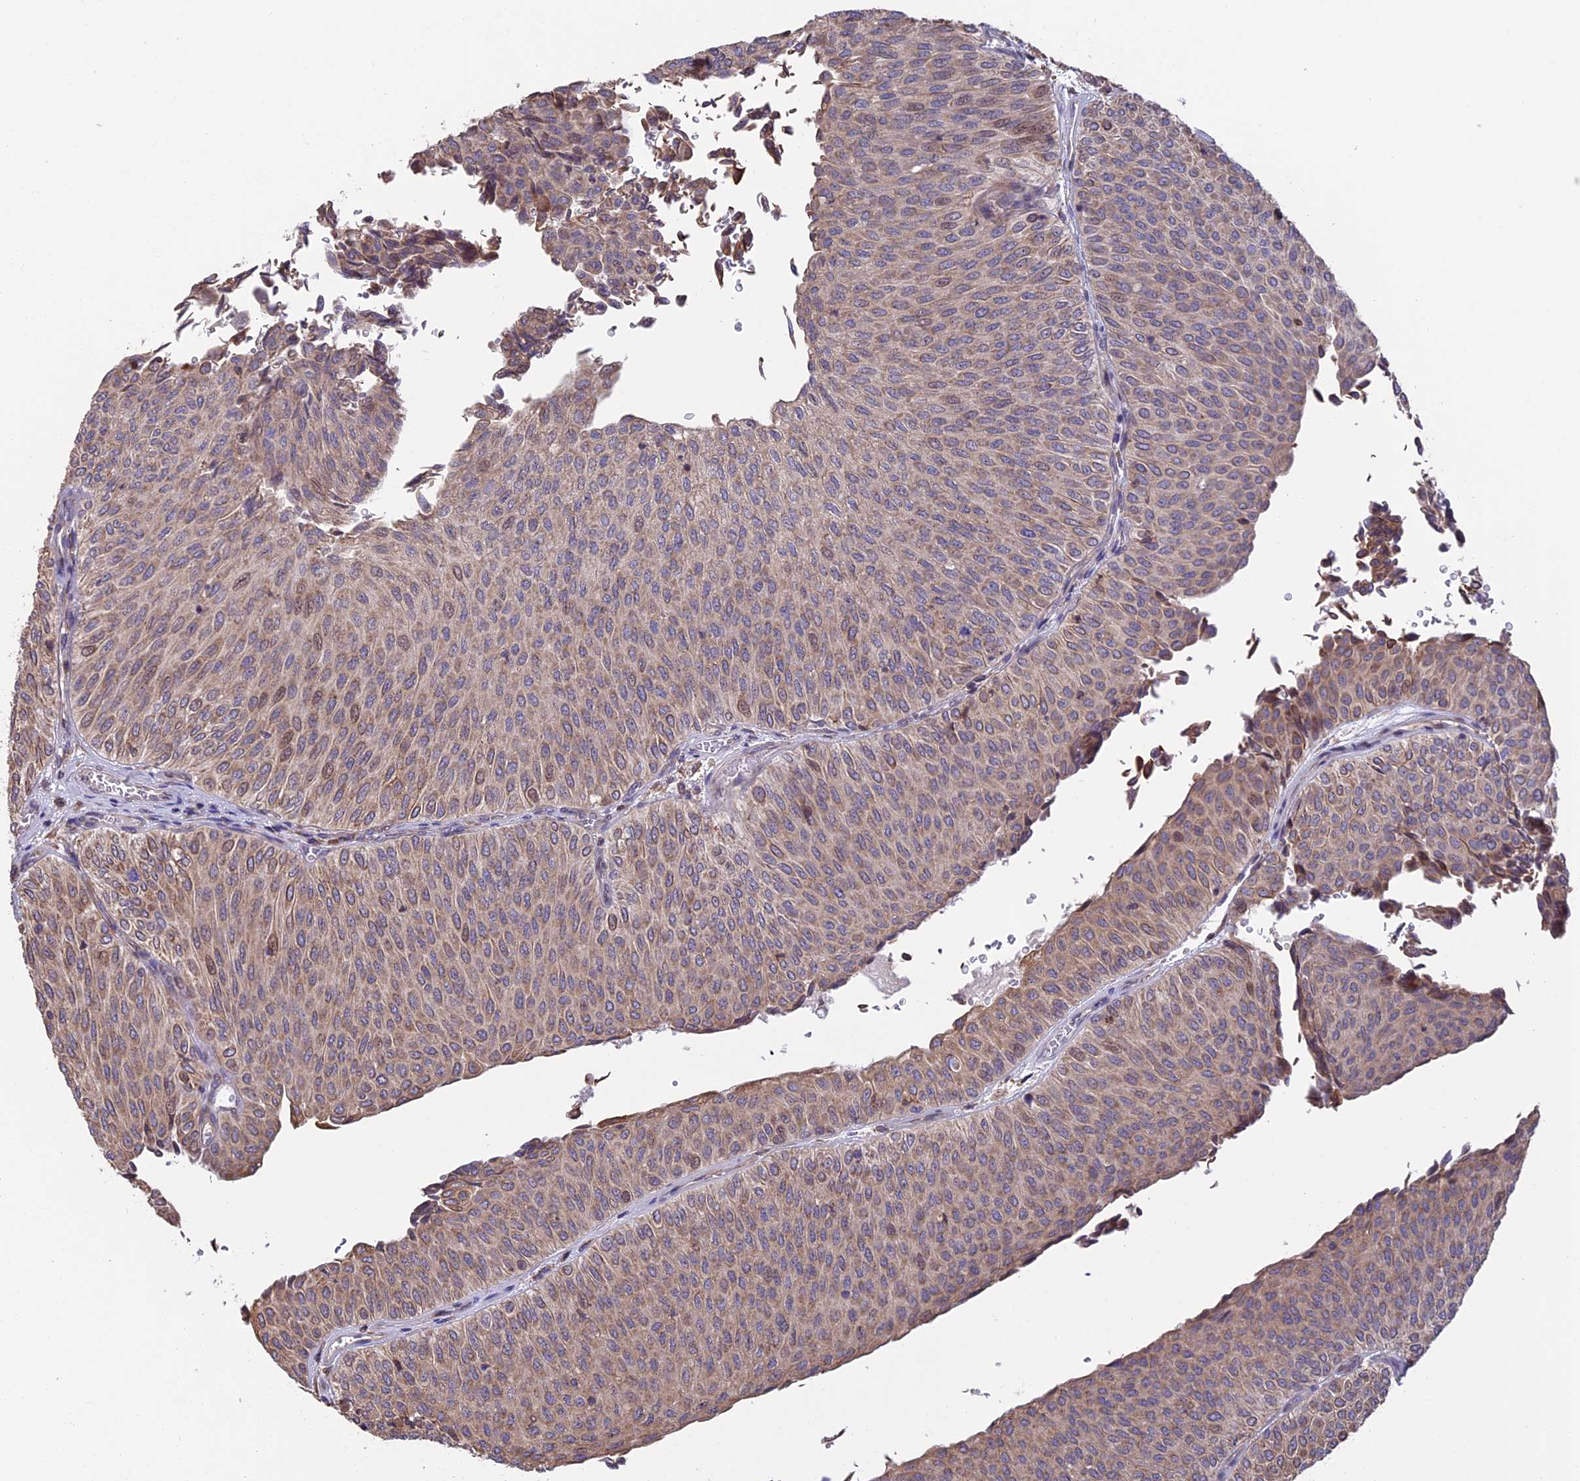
{"staining": {"intensity": "moderate", "quantity": "25%-75%", "location": "cytoplasmic/membranous,nuclear"}, "tissue": "urothelial cancer", "cell_type": "Tumor cells", "image_type": "cancer", "snomed": [{"axis": "morphology", "description": "Urothelial carcinoma, Low grade"}, {"axis": "topography", "description": "Urinary bladder"}], "caption": "Immunohistochemistry staining of urothelial carcinoma (low-grade), which exhibits medium levels of moderate cytoplasmic/membranous and nuclear positivity in about 25%-75% of tumor cells indicating moderate cytoplasmic/membranous and nuclear protein positivity. The staining was performed using DAB (brown) for protein detection and nuclei were counterstained in hematoxylin (blue).", "gene": "DMRTA2", "patient": {"sex": "male", "age": 78}}